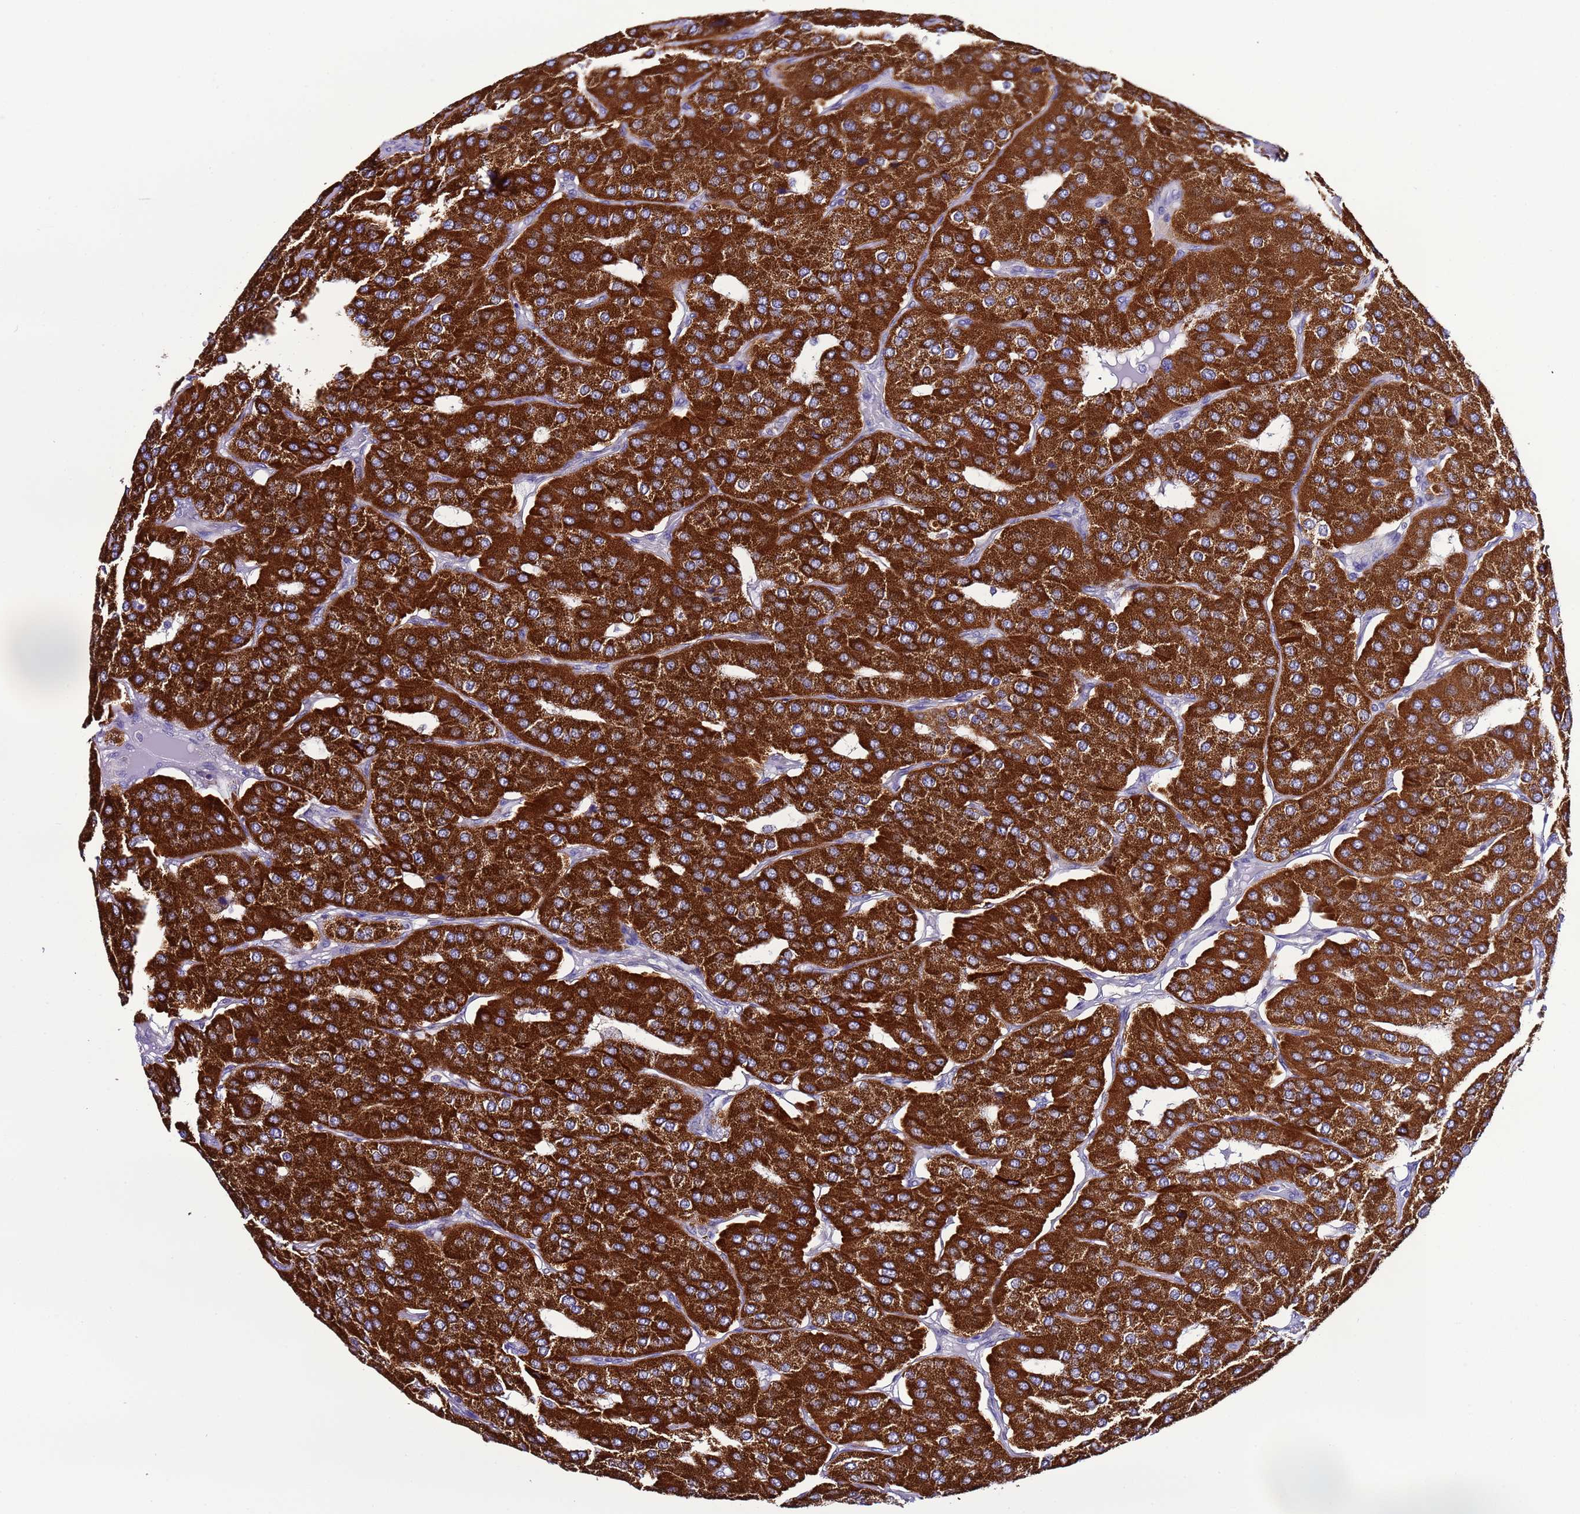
{"staining": {"intensity": "strong", "quantity": ">75%", "location": "cytoplasmic/membranous"}, "tissue": "parathyroid gland", "cell_type": "Glandular cells", "image_type": "normal", "snomed": [{"axis": "morphology", "description": "Normal tissue, NOS"}, {"axis": "morphology", "description": "Adenoma, NOS"}, {"axis": "topography", "description": "Parathyroid gland"}], "caption": "Glandular cells show high levels of strong cytoplasmic/membranous staining in approximately >75% of cells in unremarkable parathyroid gland.", "gene": "UEVLD", "patient": {"sex": "female", "age": 86}}